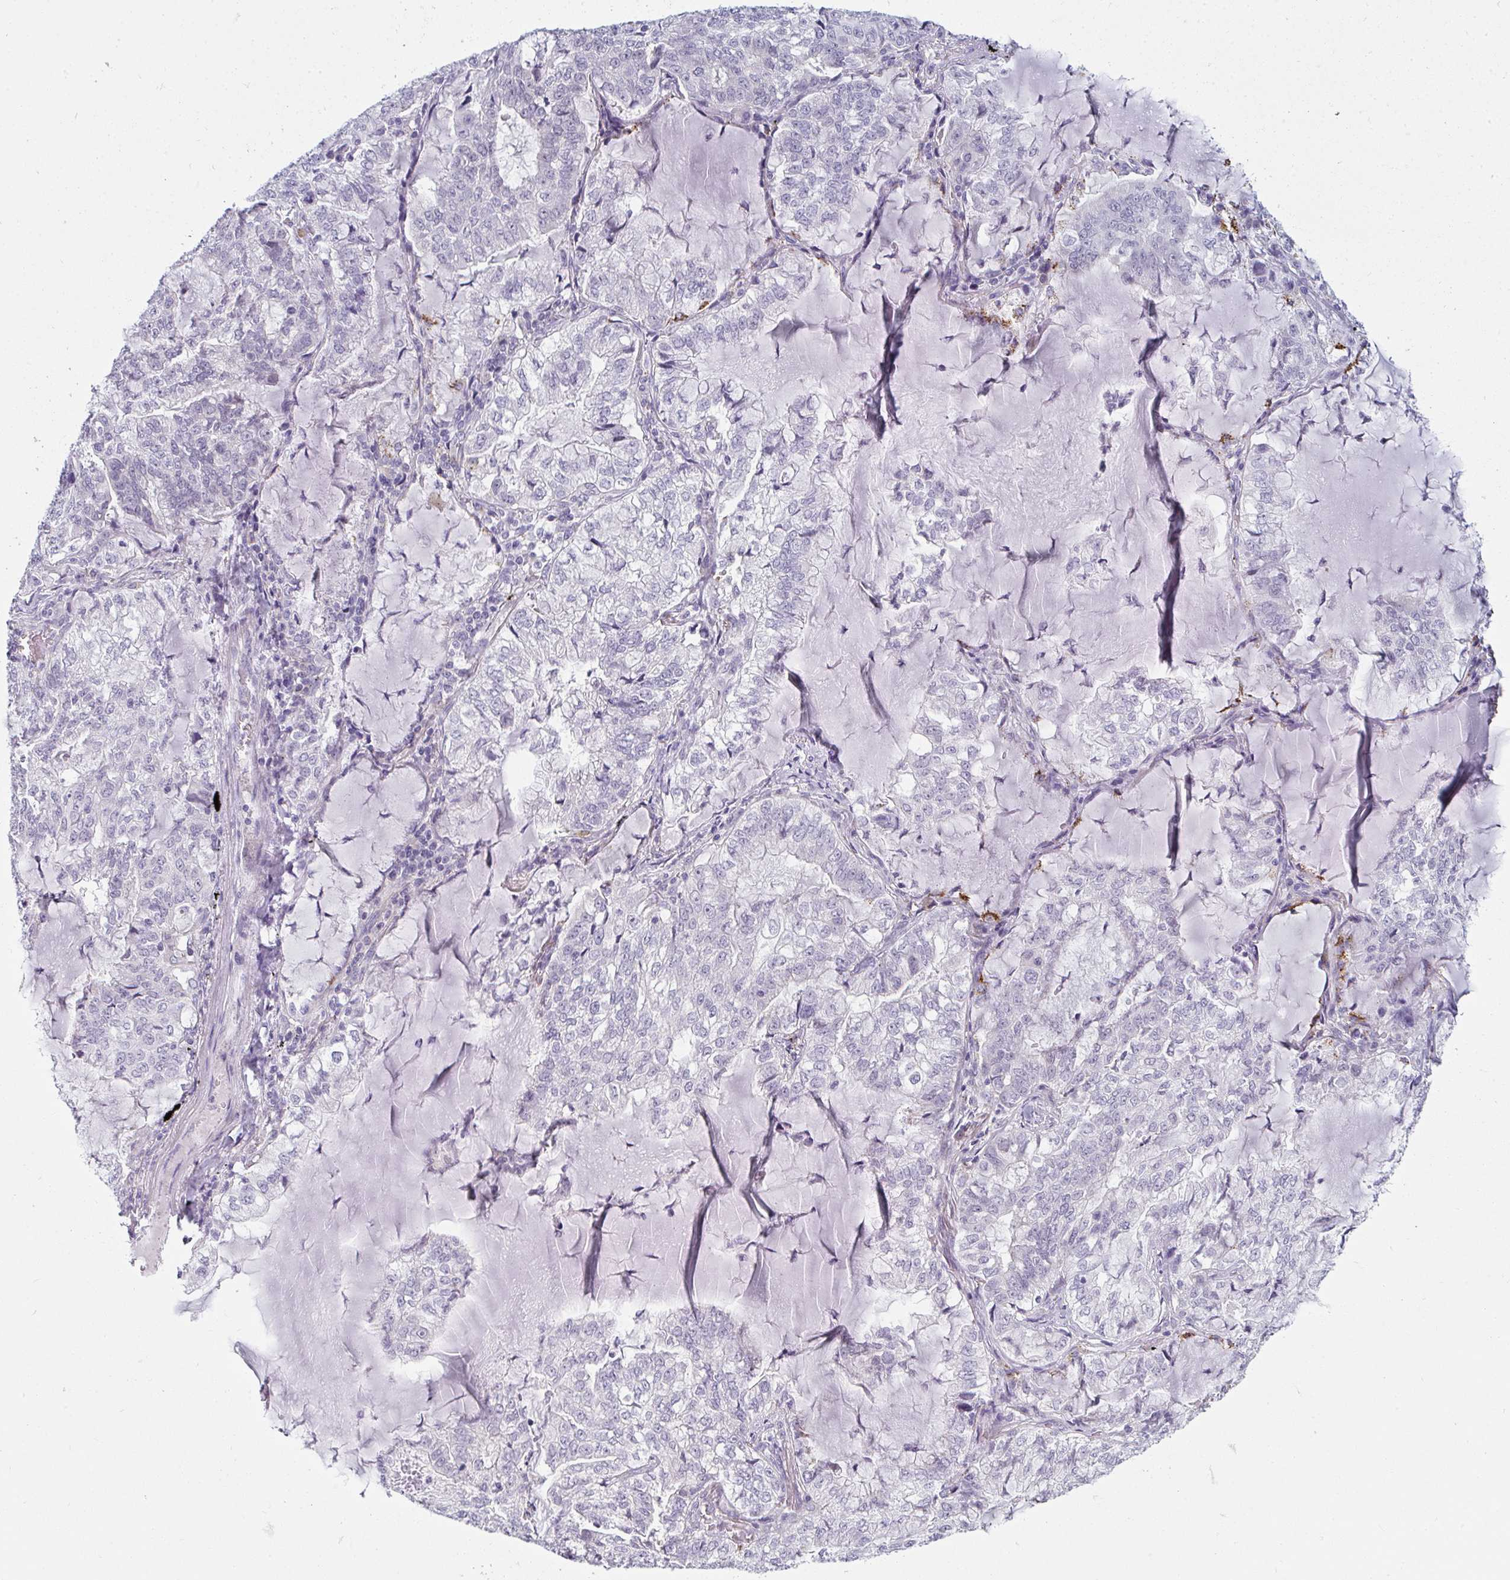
{"staining": {"intensity": "negative", "quantity": "none", "location": "none"}, "tissue": "lung cancer", "cell_type": "Tumor cells", "image_type": "cancer", "snomed": [{"axis": "morphology", "description": "Adenocarcinoma, NOS"}, {"axis": "topography", "description": "Lymph node"}, {"axis": "topography", "description": "Lung"}], "caption": "This photomicrograph is of lung adenocarcinoma stained with immunohistochemistry (IHC) to label a protein in brown with the nuclei are counter-stained blue. There is no expression in tumor cells.", "gene": "SHB", "patient": {"sex": "male", "age": 66}}